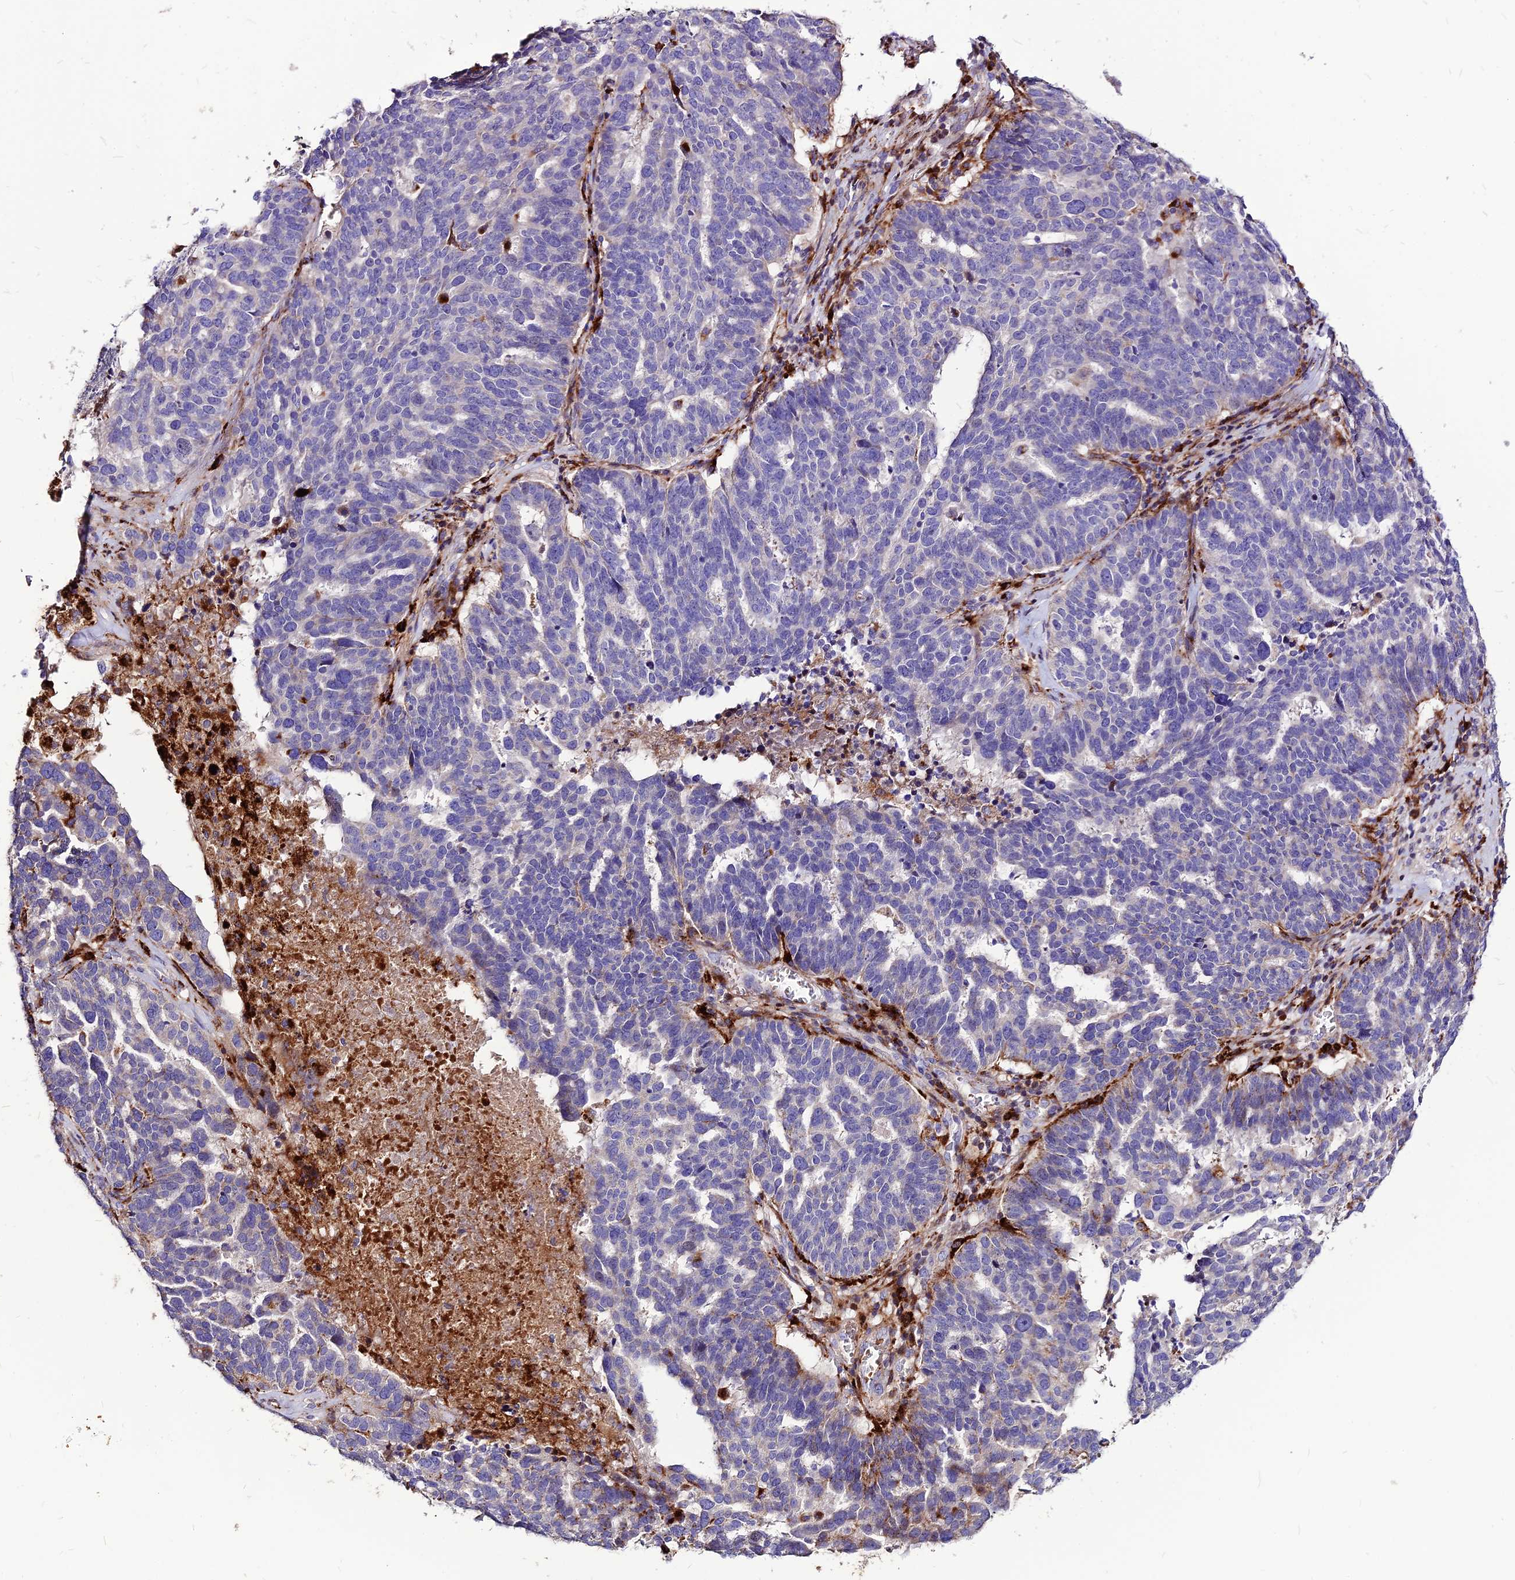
{"staining": {"intensity": "negative", "quantity": "none", "location": "none"}, "tissue": "ovarian cancer", "cell_type": "Tumor cells", "image_type": "cancer", "snomed": [{"axis": "morphology", "description": "Cystadenocarcinoma, serous, NOS"}, {"axis": "topography", "description": "Ovary"}], "caption": "Tumor cells are negative for brown protein staining in ovarian serous cystadenocarcinoma.", "gene": "RIMOC1", "patient": {"sex": "female", "age": 59}}